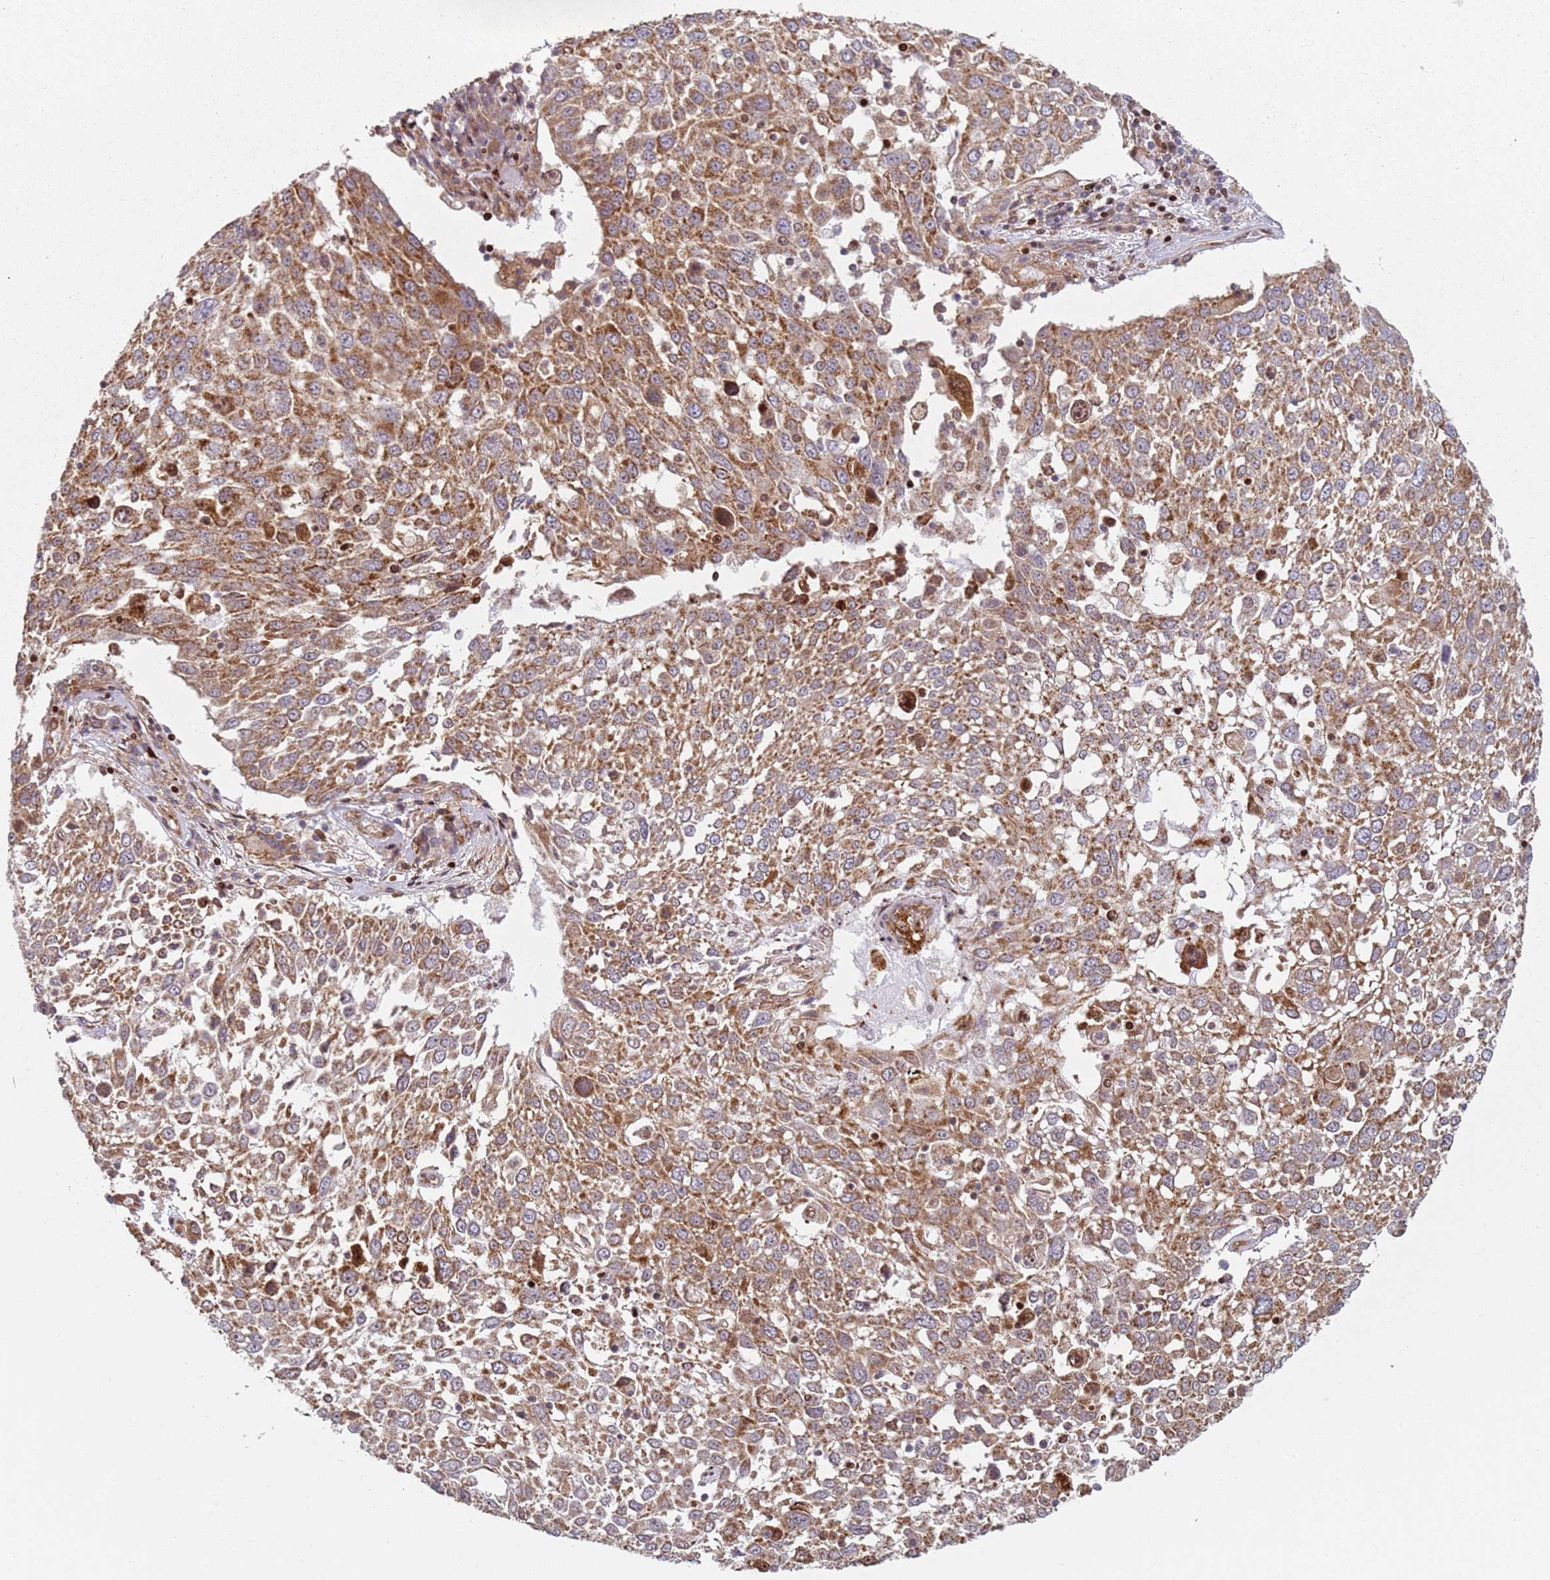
{"staining": {"intensity": "moderate", "quantity": ">75%", "location": "cytoplasmic/membranous"}, "tissue": "lung cancer", "cell_type": "Tumor cells", "image_type": "cancer", "snomed": [{"axis": "morphology", "description": "Squamous cell carcinoma, NOS"}, {"axis": "topography", "description": "Lung"}], "caption": "Protein staining demonstrates moderate cytoplasmic/membranous staining in approximately >75% of tumor cells in lung squamous cell carcinoma. The staining was performed using DAB (3,3'-diaminobenzidine), with brown indicating positive protein expression. Nuclei are stained blue with hematoxylin.", "gene": "HNRNPLL", "patient": {"sex": "male", "age": 65}}